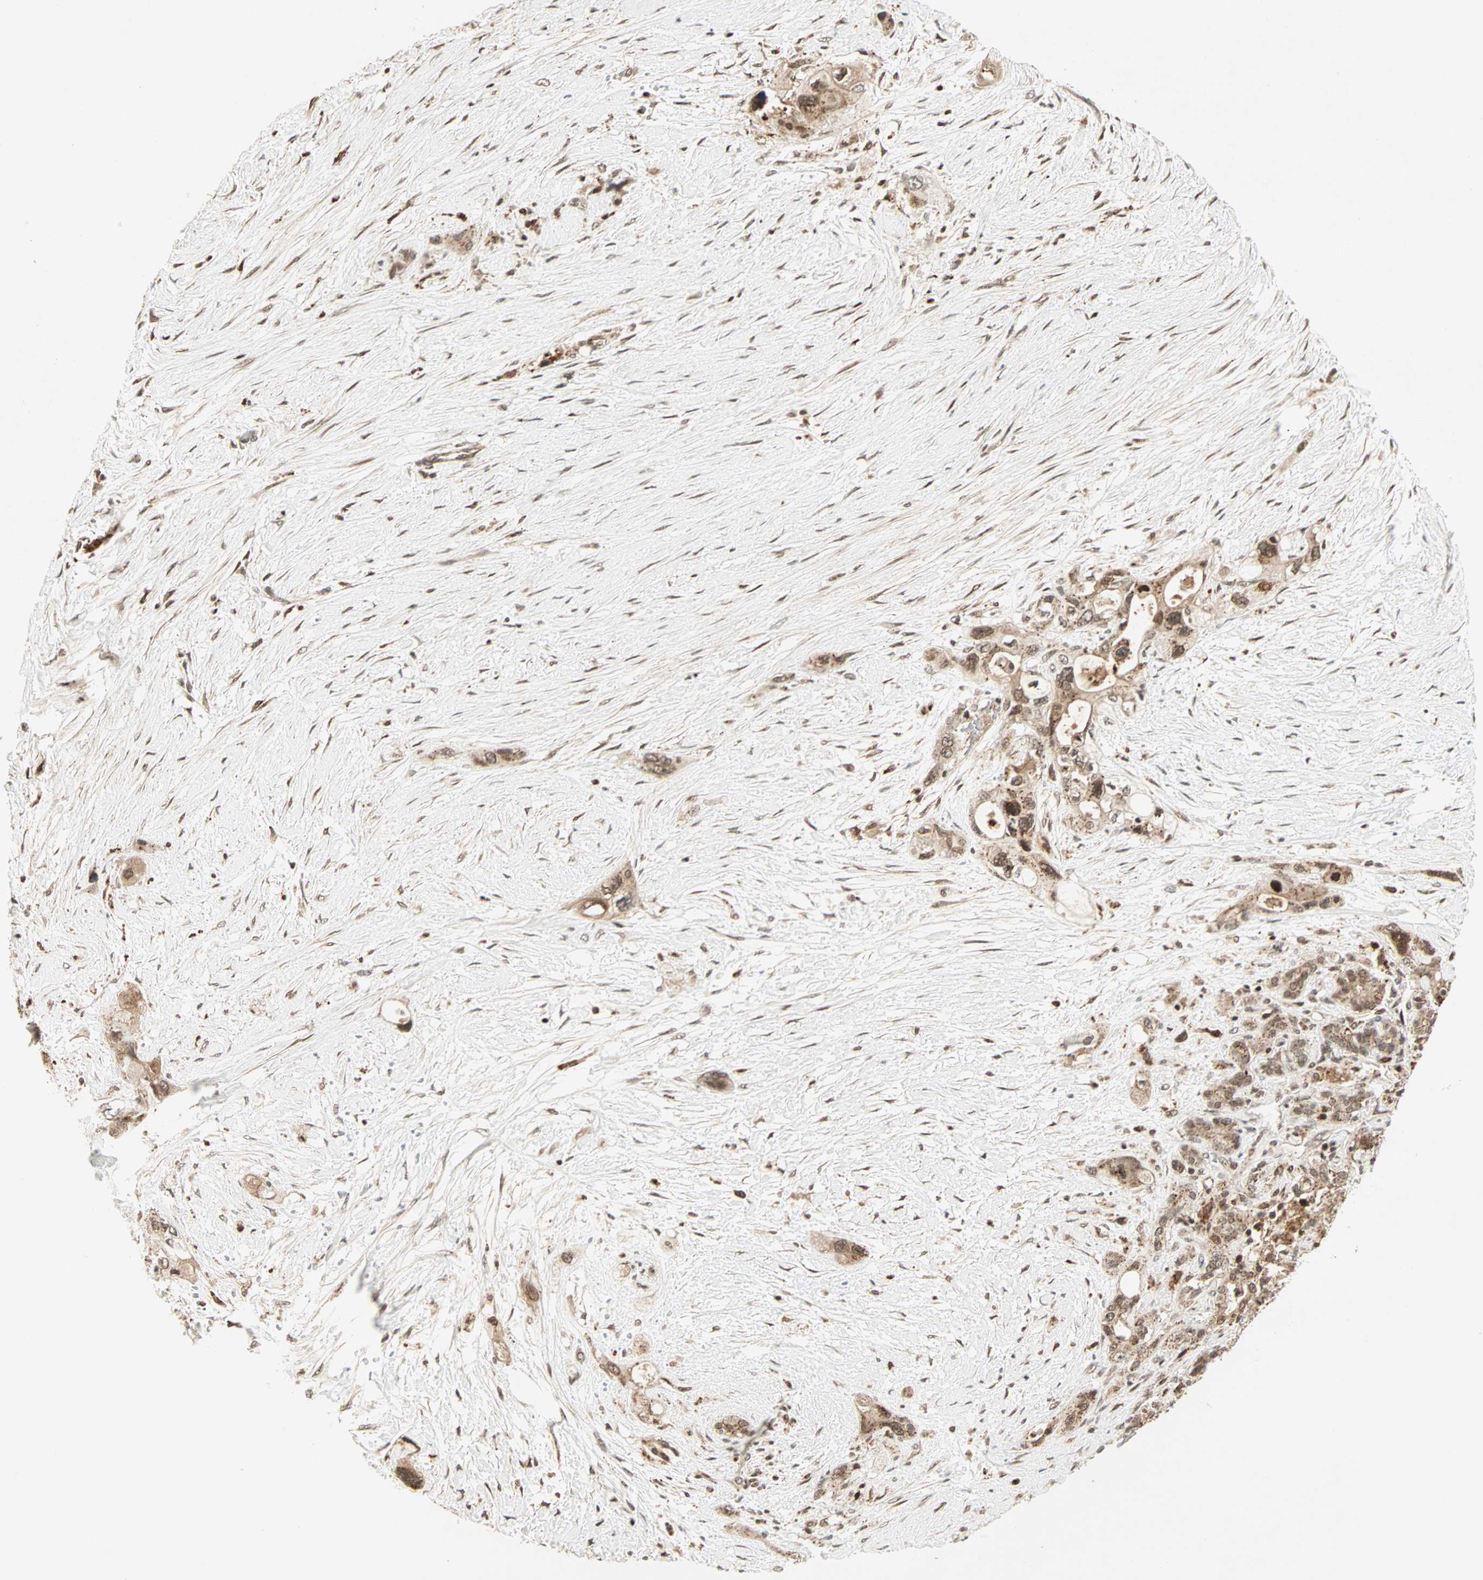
{"staining": {"intensity": "strong", "quantity": ">75%", "location": "cytoplasmic/membranous,nuclear"}, "tissue": "pancreatic cancer", "cell_type": "Tumor cells", "image_type": "cancer", "snomed": [{"axis": "morphology", "description": "Adenocarcinoma, NOS"}, {"axis": "topography", "description": "Pancreas"}], "caption": "Human adenocarcinoma (pancreatic) stained with a brown dye demonstrates strong cytoplasmic/membranous and nuclear positive staining in approximately >75% of tumor cells.", "gene": "ZBED9", "patient": {"sex": "male", "age": 46}}